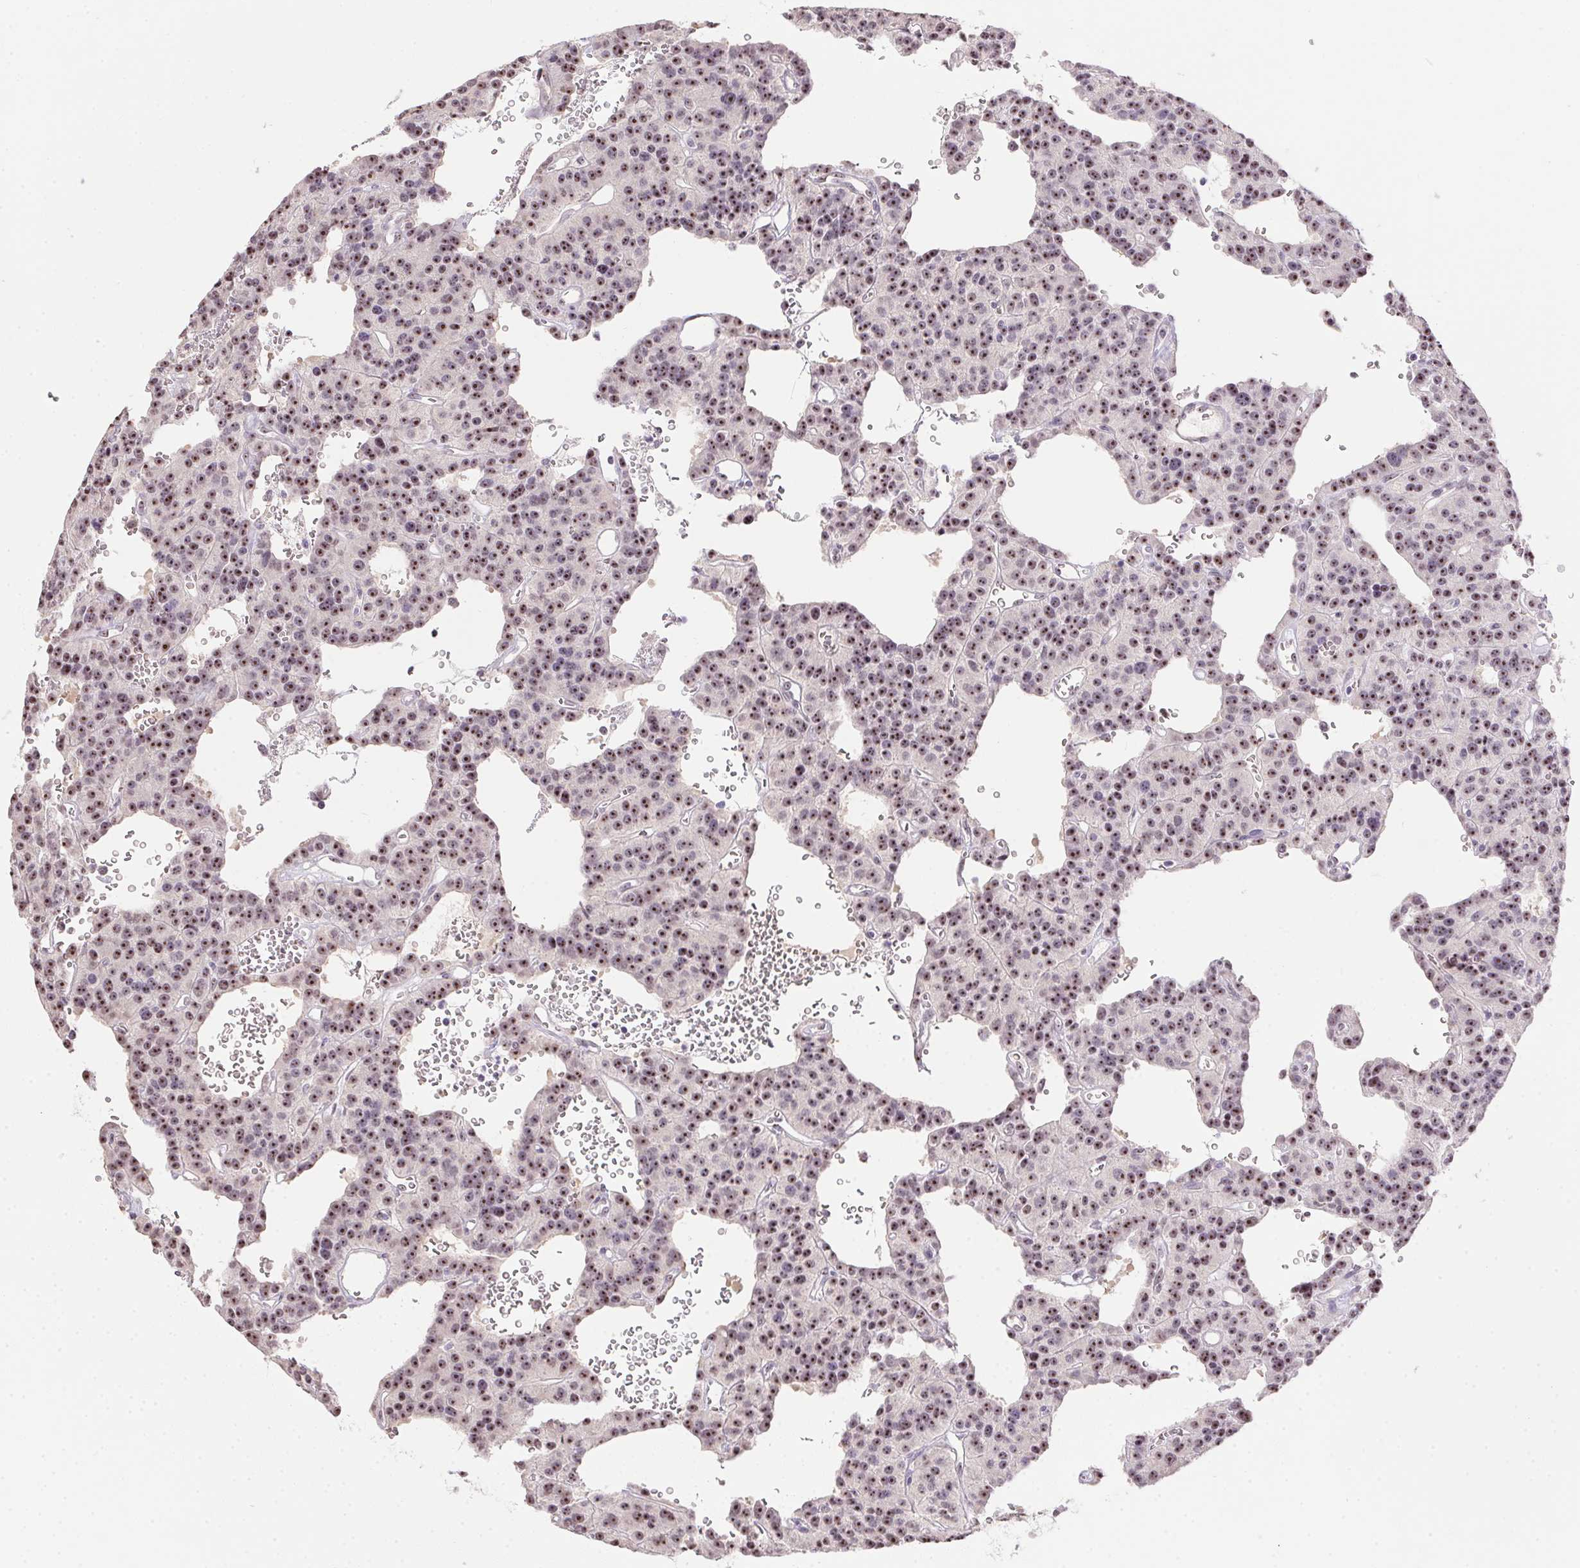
{"staining": {"intensity": "moderate", "quantity": ">75%", "location": "nuclear"}, "tissue": "carcinoid", "cell_type": "Tumor cells", "image_type": "cancer", "snomed": [{"axis": "morphology", "description": "Carcinoid, malignant, NOS"}, {"axis": "topography", "description": "Lung"}], "caption": "Carcinoid stained with immunohistochemistry (IHC) displays moderate nuclear positivity in approximately >75% of tumor cells. The protein is stained brown, and the nuclei are stained in blue (DAB (3,3'-diaminobenzidine) IHC with brightfield microscopy, high magnification).", "gene": "BATF2", "patient": {"sex": "female", "age": 71}}